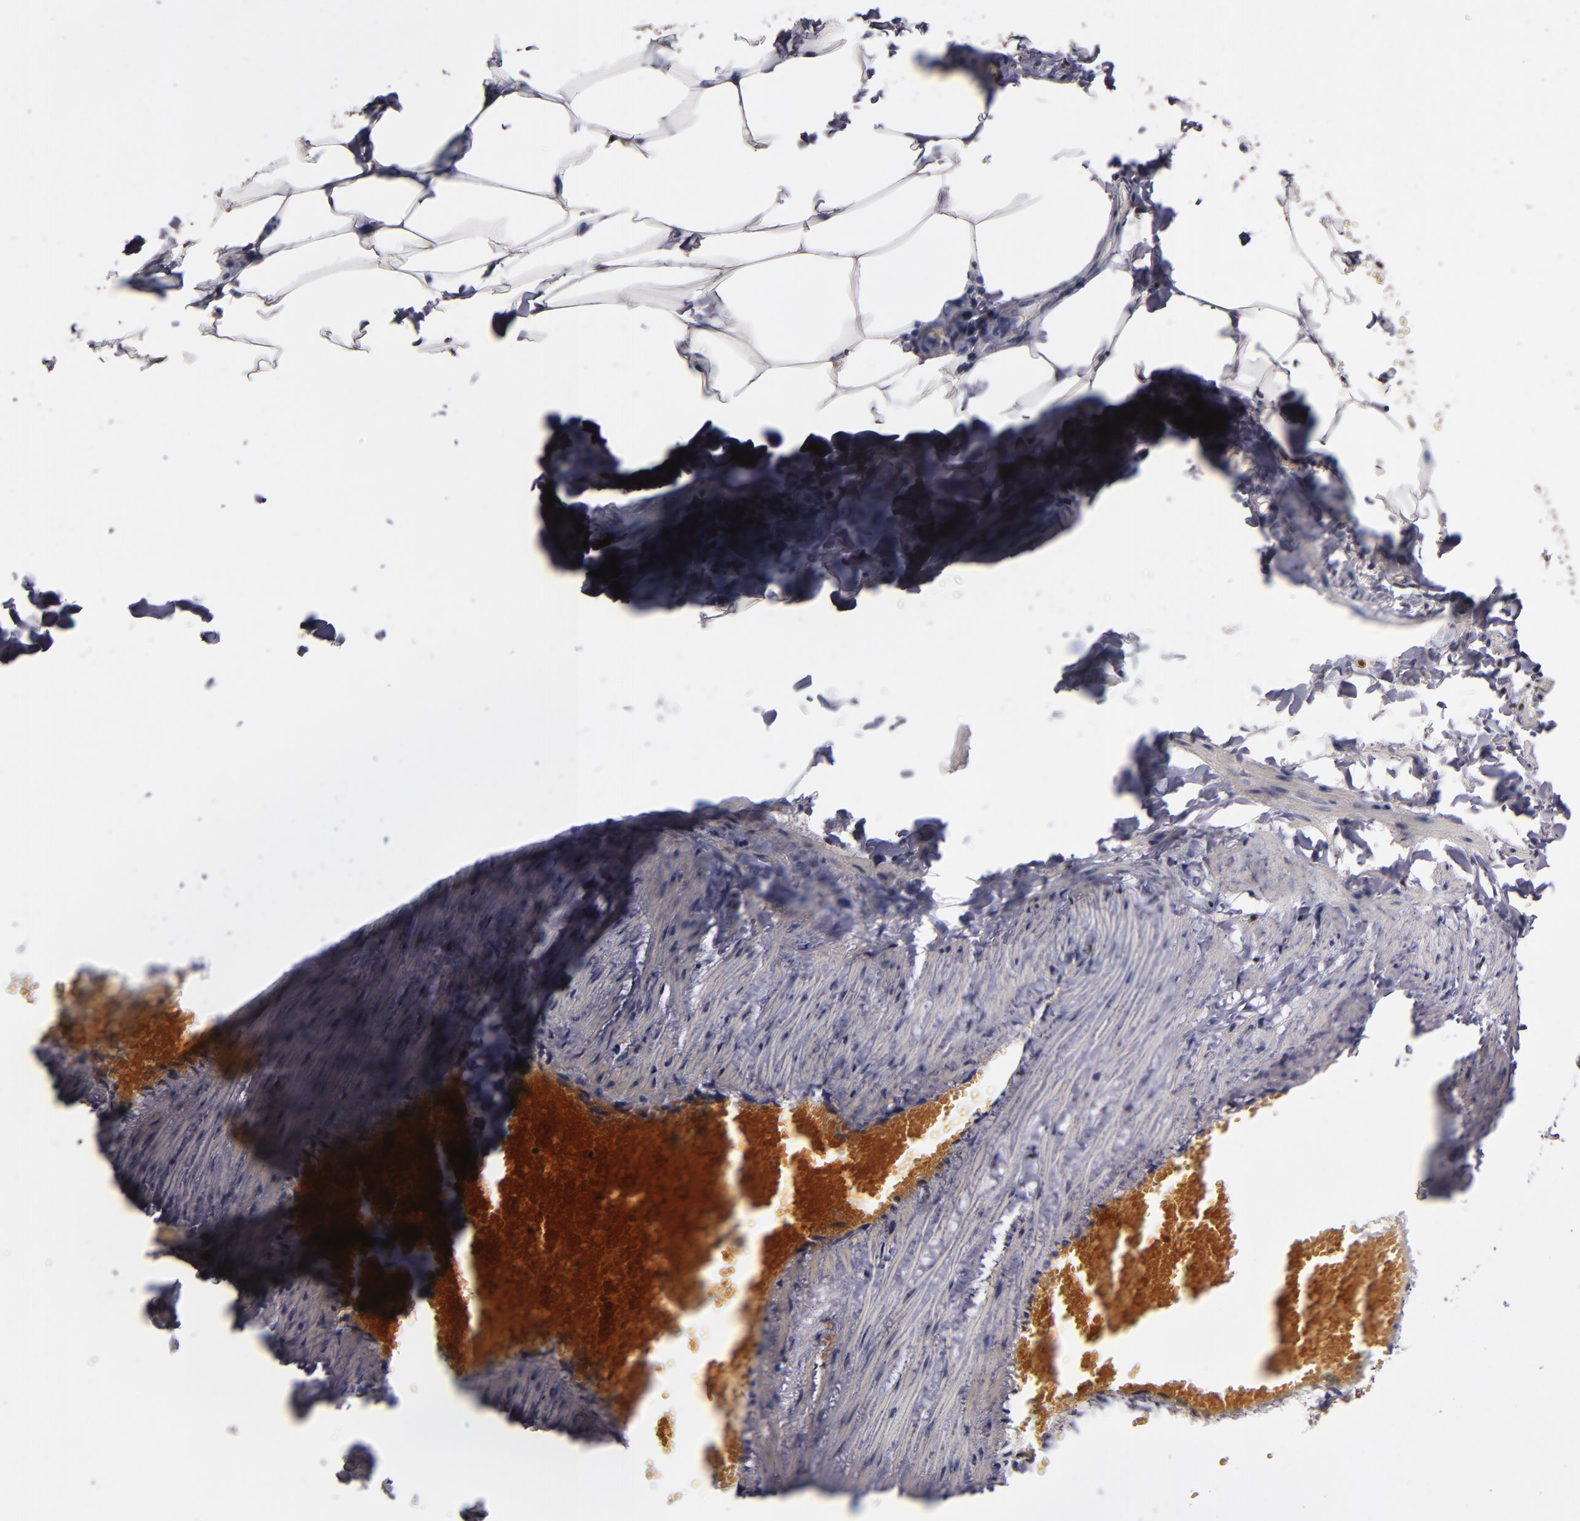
{"staining": {"intensity": "moderate", "quantity": ">75%", "location": "cytoplasmic/membranous"}, "tissue": "adipose tissue", "cell_type": "Adipocytes", "image_type": "normal", "snomed": [{"axis": "morphology", "description": "Normal tissue, NOS"}, {"axis": "topography", "description": "Vascular tissue"}], "caption": "A high-resolution photomicrograph shows immunohistochemistry staining of normal adipose tissue, which exhibits moderate cytoplasmic/membranous expression in about >75% of adipocytes.", "gene": "S100A4", "patient": {"sex": "male", "age": 41}}